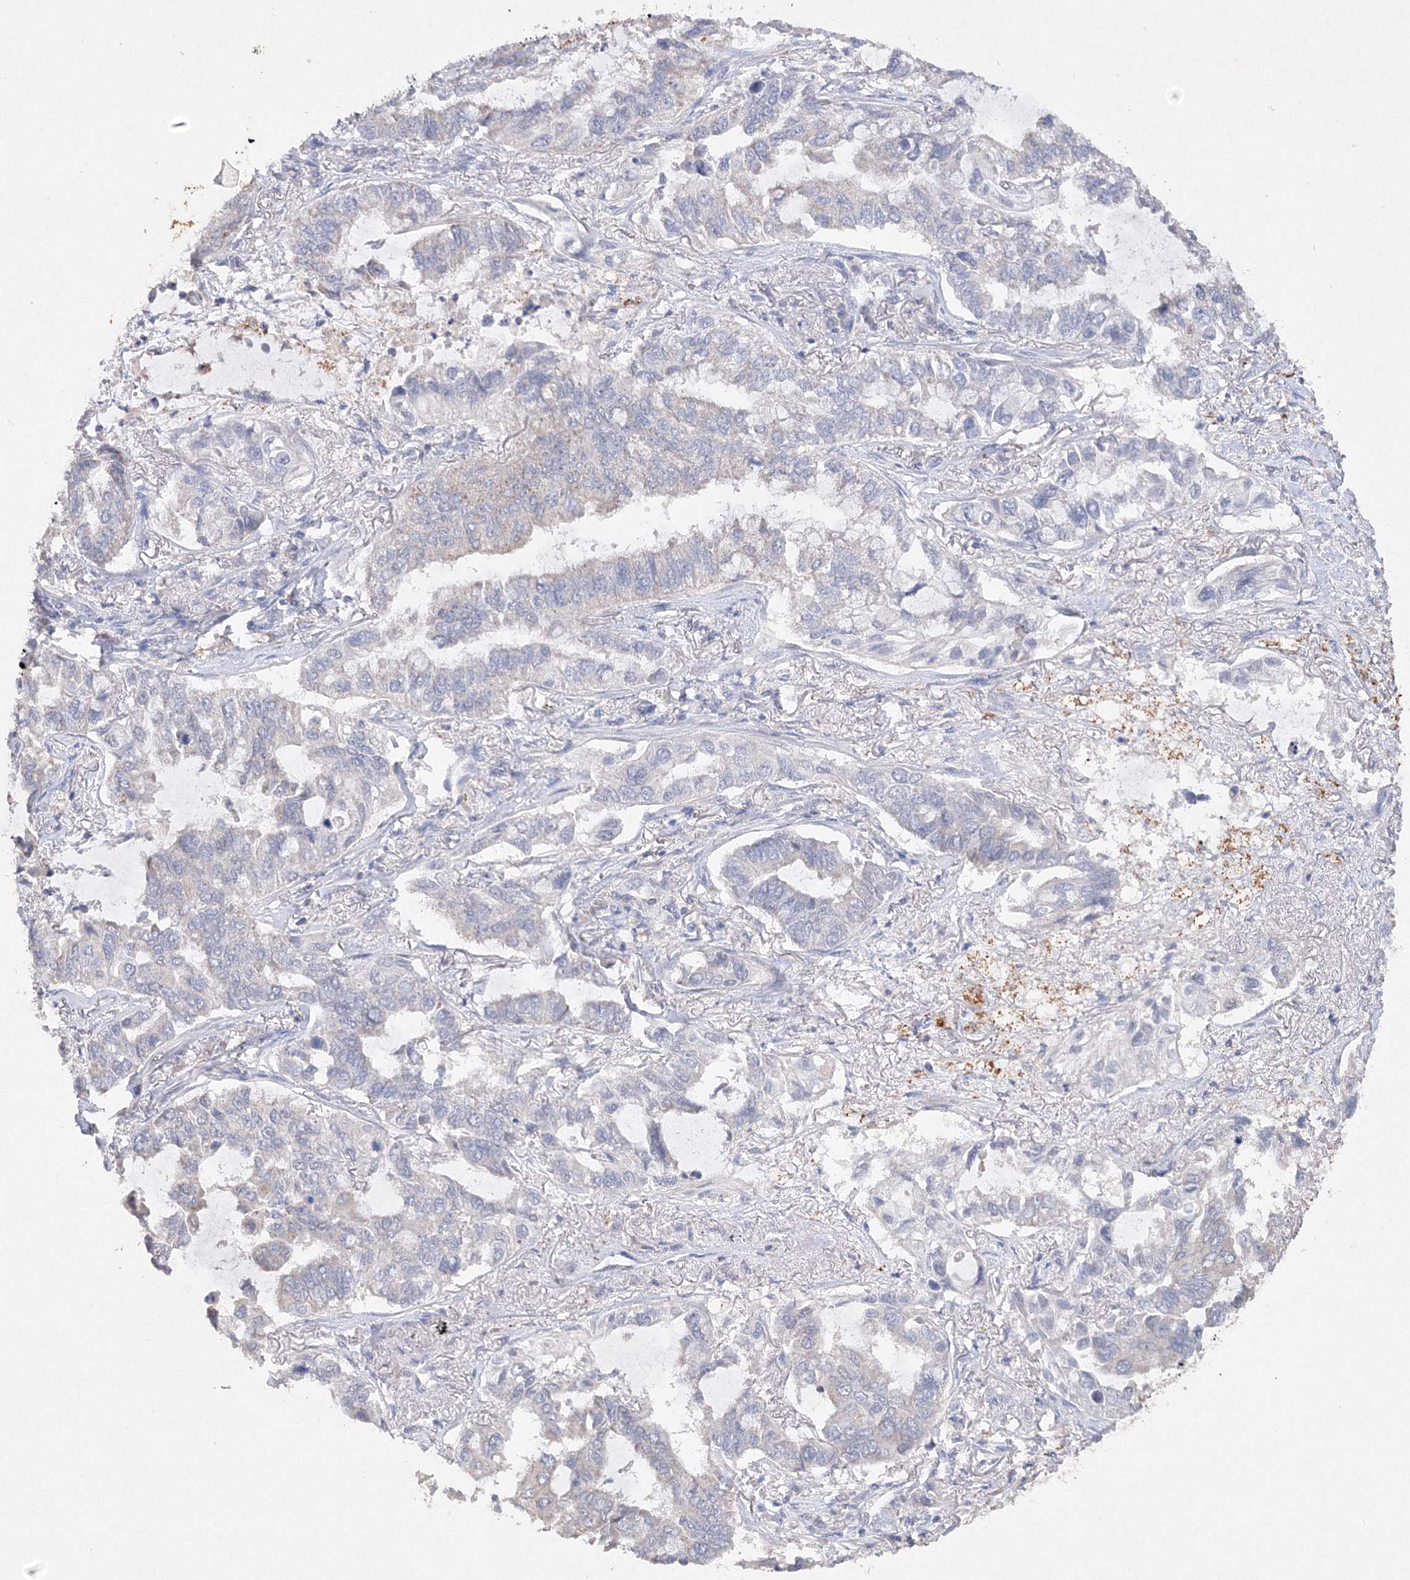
{"staining": {"intensity": "negative", "quantity": "none", "location": "none"}, "tissue": "lung cancer", "cell_type": "Tumor cells", "image_type": "cancer", "snomed": [{"axis": "morphology", "description": "Adenocarcinoma, NOS"}, {"axis": "topography", "description": "Lung"}], "caption": "Tumor cells show no significant positivity in lung adenocarcinoma.", "gene": "GLS", "patient": {"sex": "male", "age": 64}}